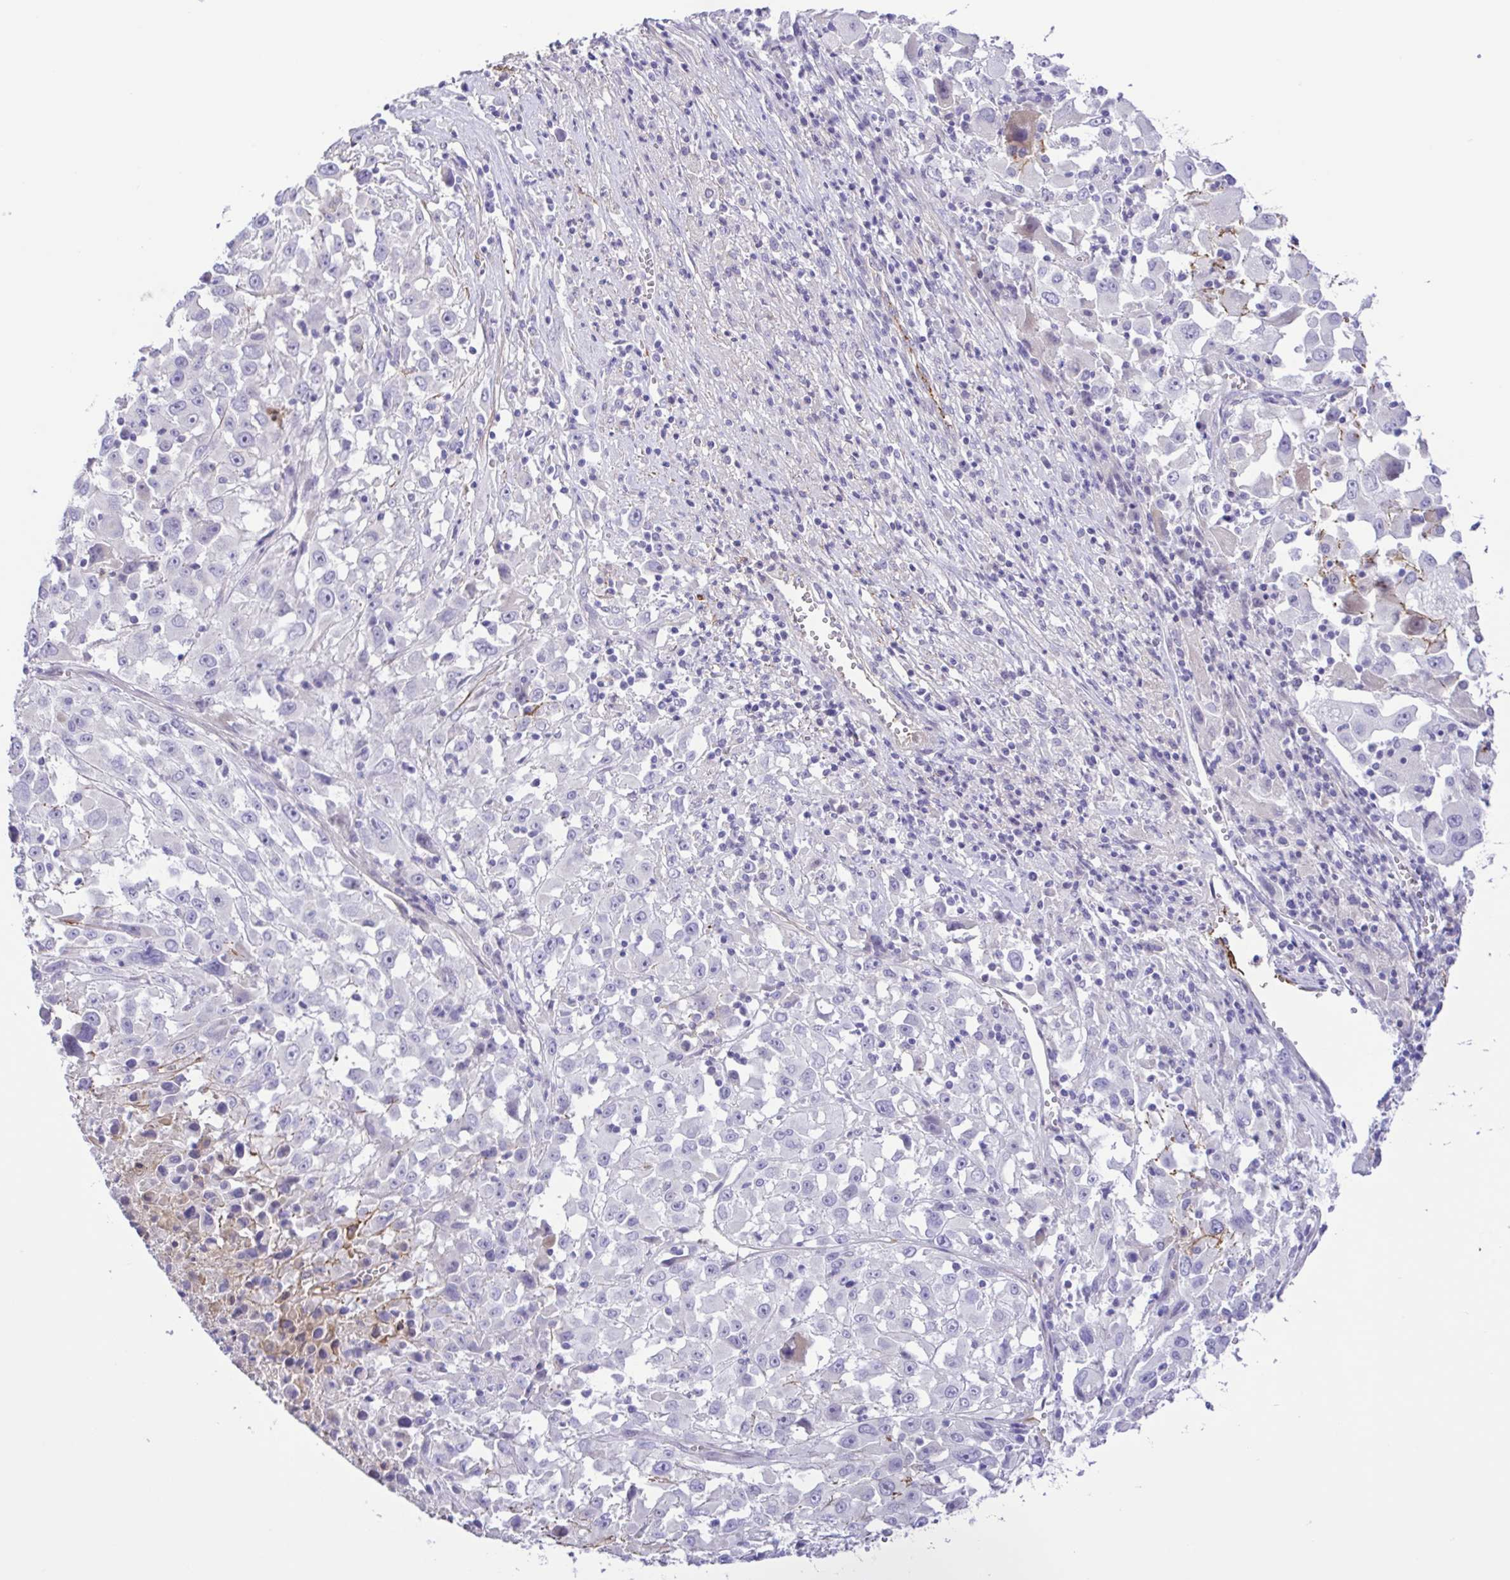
{"staining": {"intensity": "negative", "quantity": "none", "location": "none"}, "tissue": "melanoma", "cell_type": "Tumor cells", "image_type": "cancer", "snomed": [{"axis": "morphology", "description": "Malignant melanoma, Metastatic site"}, {"axis": "topography", "description": "Soft tissue"}], "caption": "Tumor cells show no significant protein positivity in malignant melanoma (metastatic site).", "gene": "GABBR2", "patient": {"sex": "male", "age": 50}}